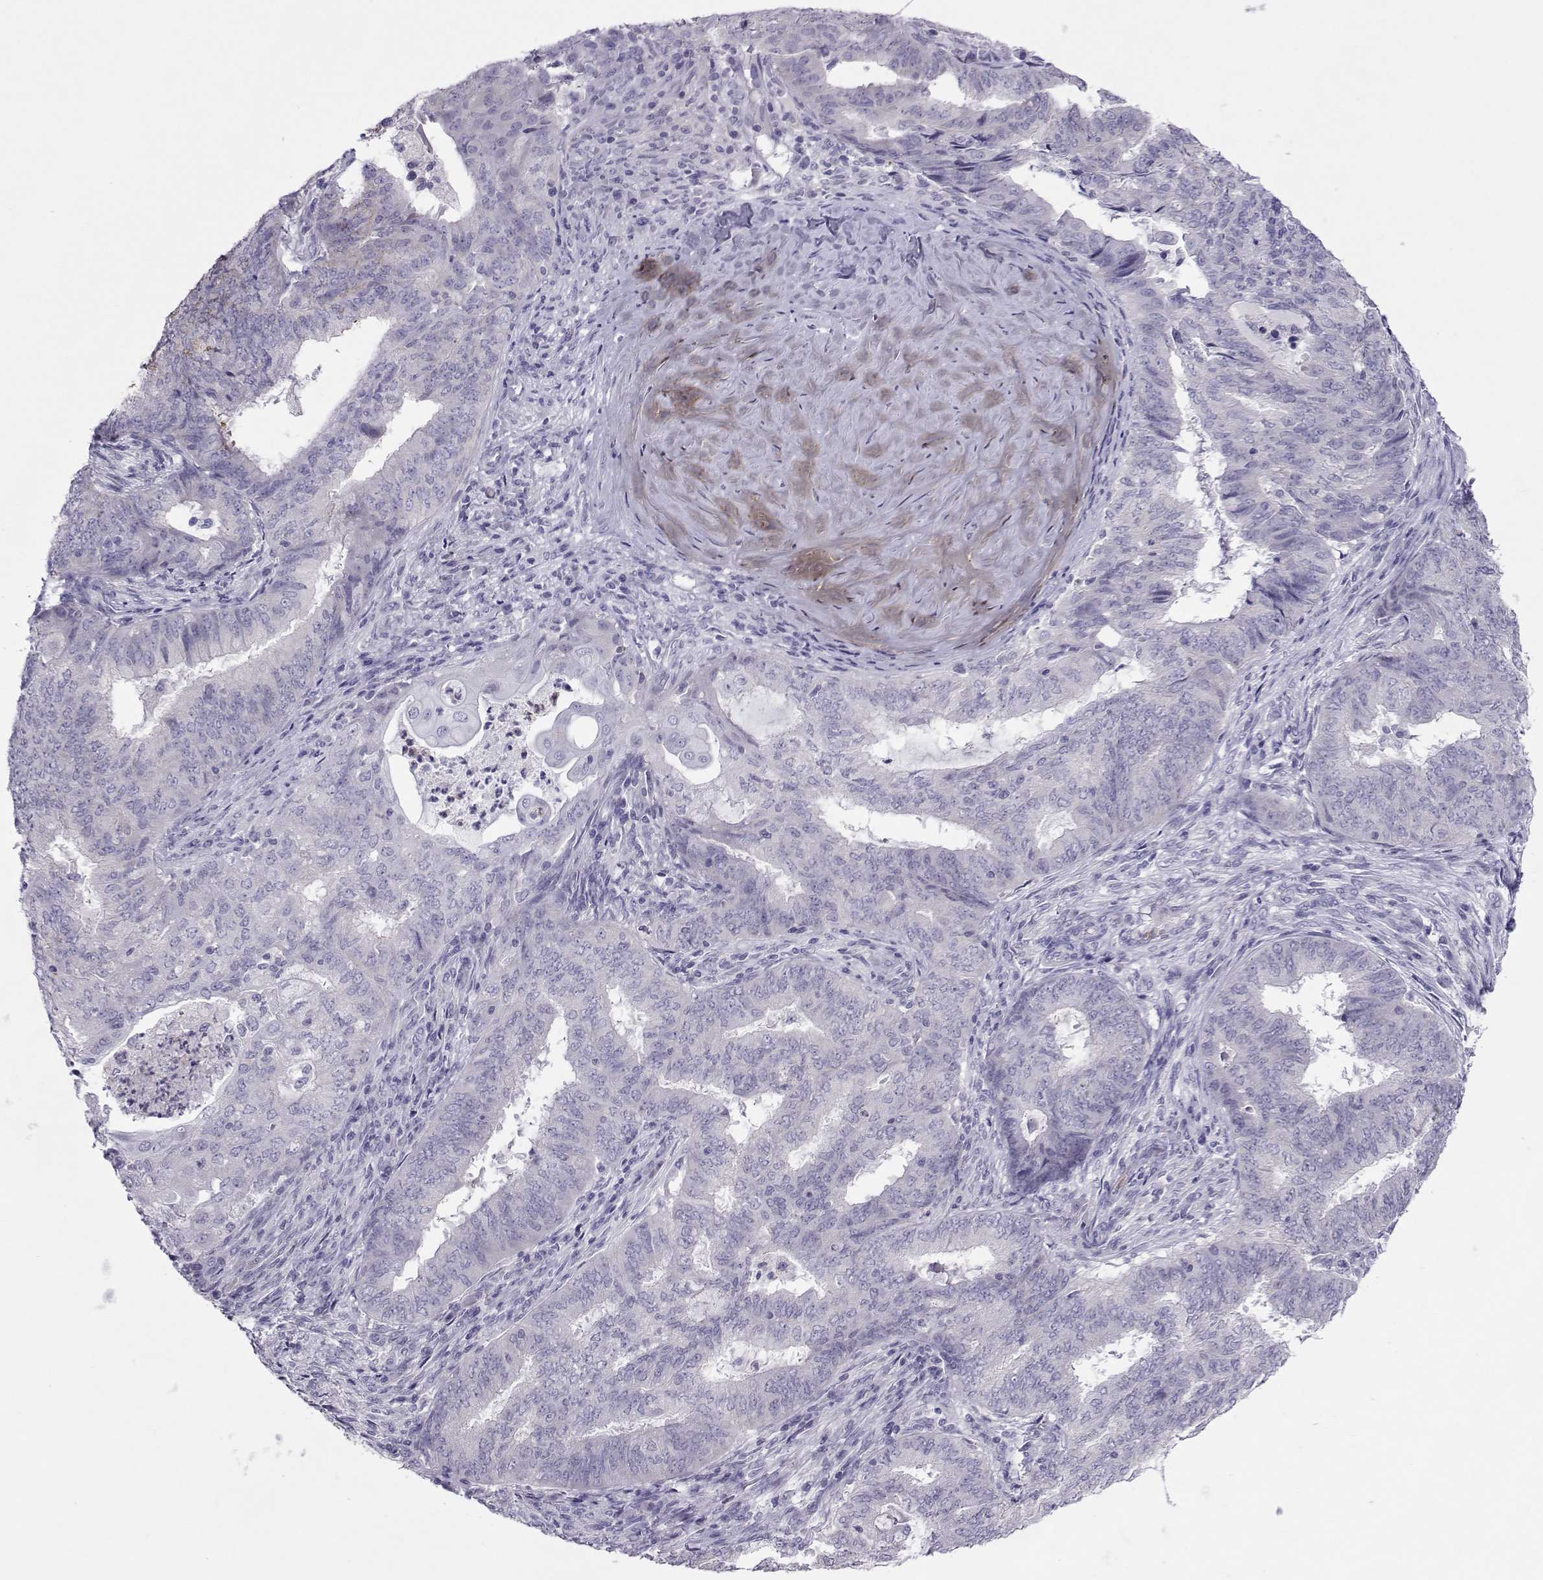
{"staining": {"intensity": "strong", "quantity": "<25%", "location": "cytoplasmic/membranous"}, "tissue": "endometrial cancer", "cell_type": "Tumor cells", "image_type": "cancer", "snomed": [{"axis": "morphology", "description": "Adenocarcinoma, NOS"}, {"axis": "topography", "description": "Endometrium"}], "caption": "Approximately <25% of tumor cells in adenocarcinoma (endometrial) exhibit strong cytoplasmic/membranous protein positivity as visualized by brown immunohistochemical staining.", "gene": "TRPM7", "patient": {"sex": "female", "age": 62}}